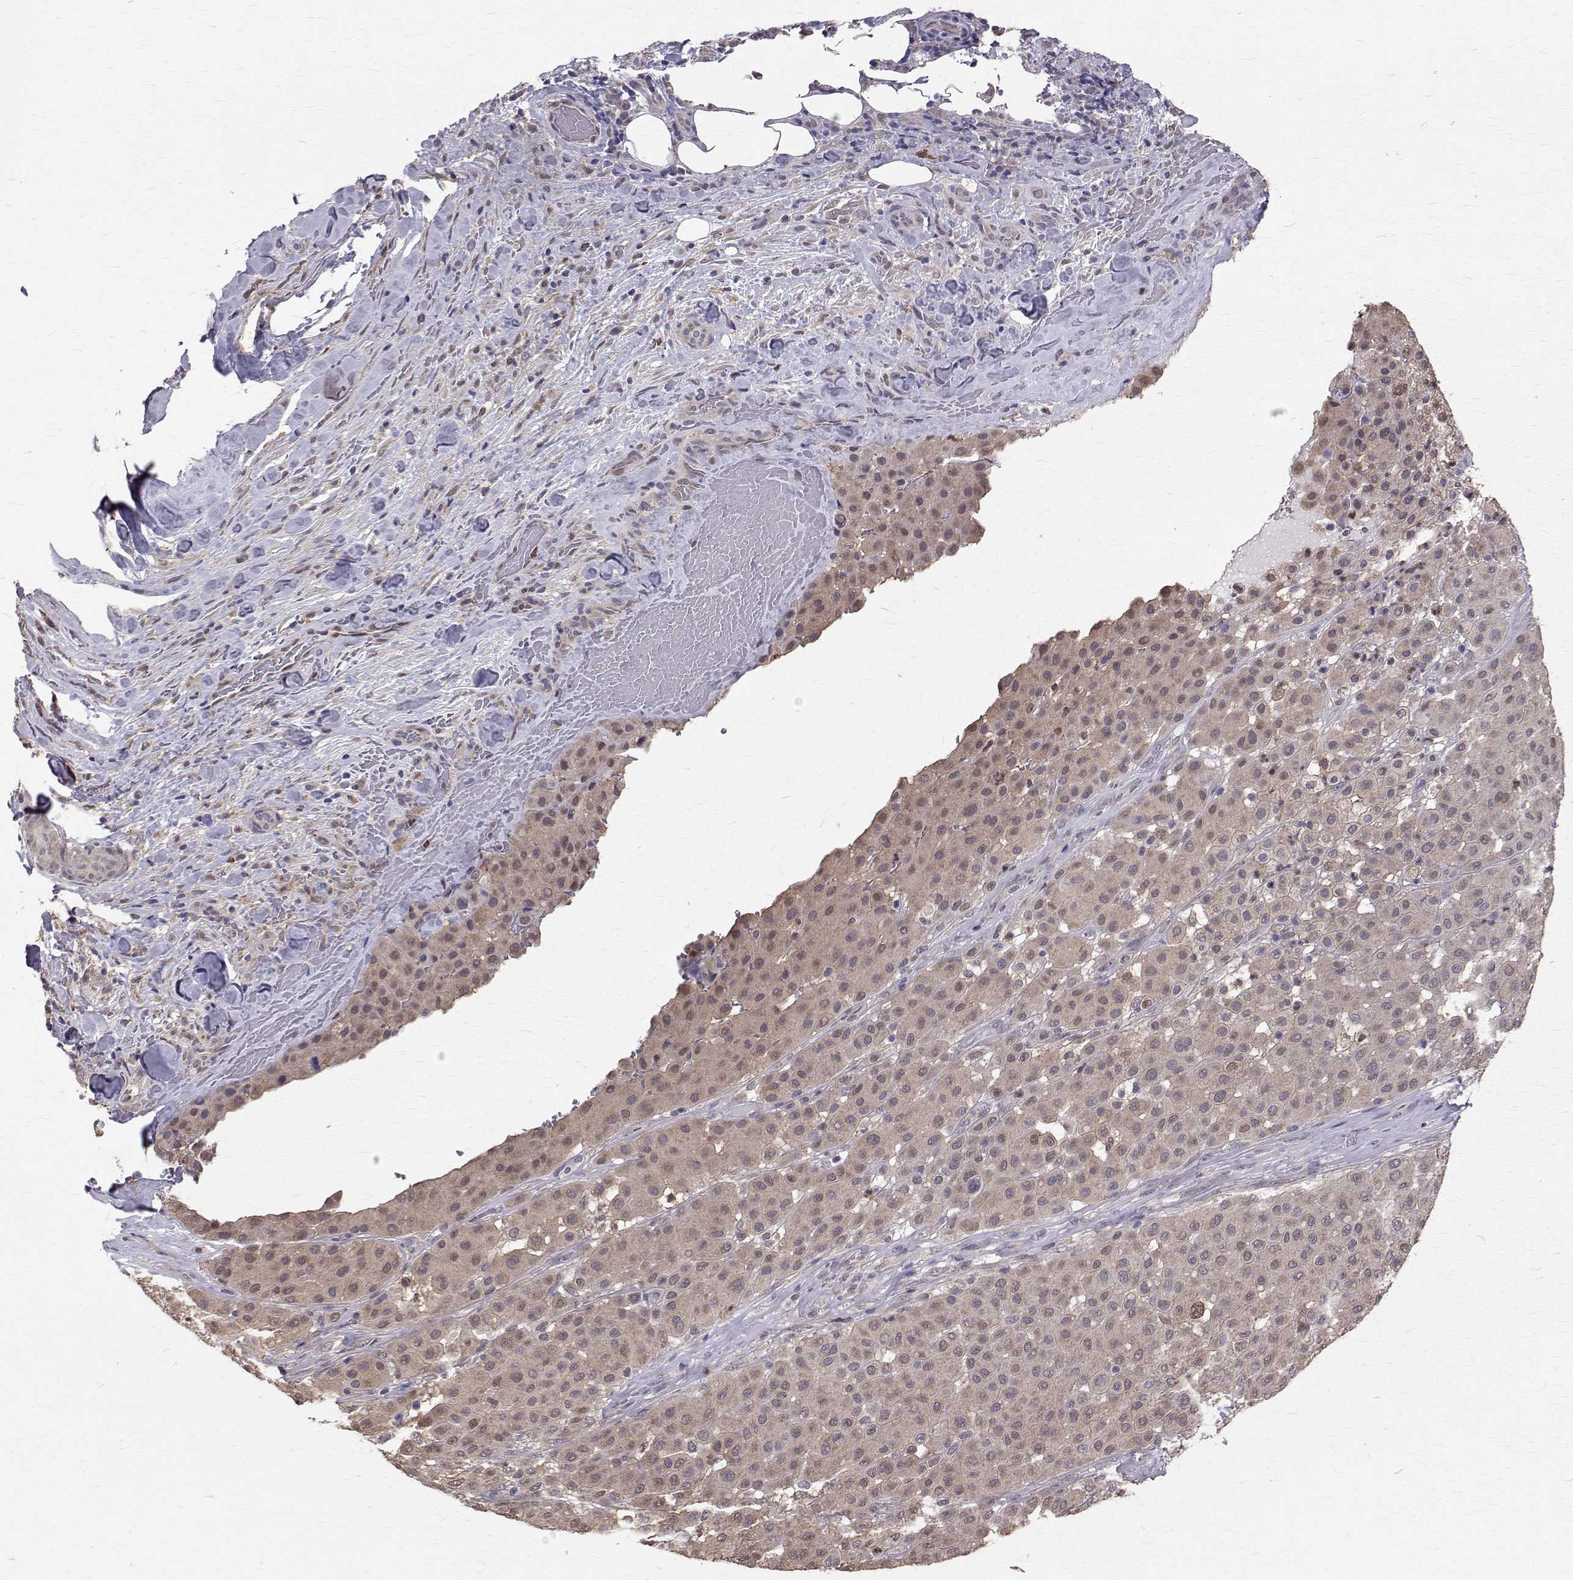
{"staining": {"intensity": "weak", "quantity": ">75%", "location": "cytoplasmic/membranous,nuclear"}, "tissue": "melanoma", "cell_type": "Tumor cells", "image_type": "cancer", "snomed": [{"axis": "morphology", "description": "Malignant melanoma, Metastatic site"}, {"axis": "topography", "description": "Smooth muscle"}], "caption": "Tumor cells demonstrate low levels of weak cytoplasmic/membranous and nuclear expression in about >75% of cells in human malignant melanoma (metastatic site).", "gene": "CCDC89", "patient": {"sex": "male", "age": 41}}